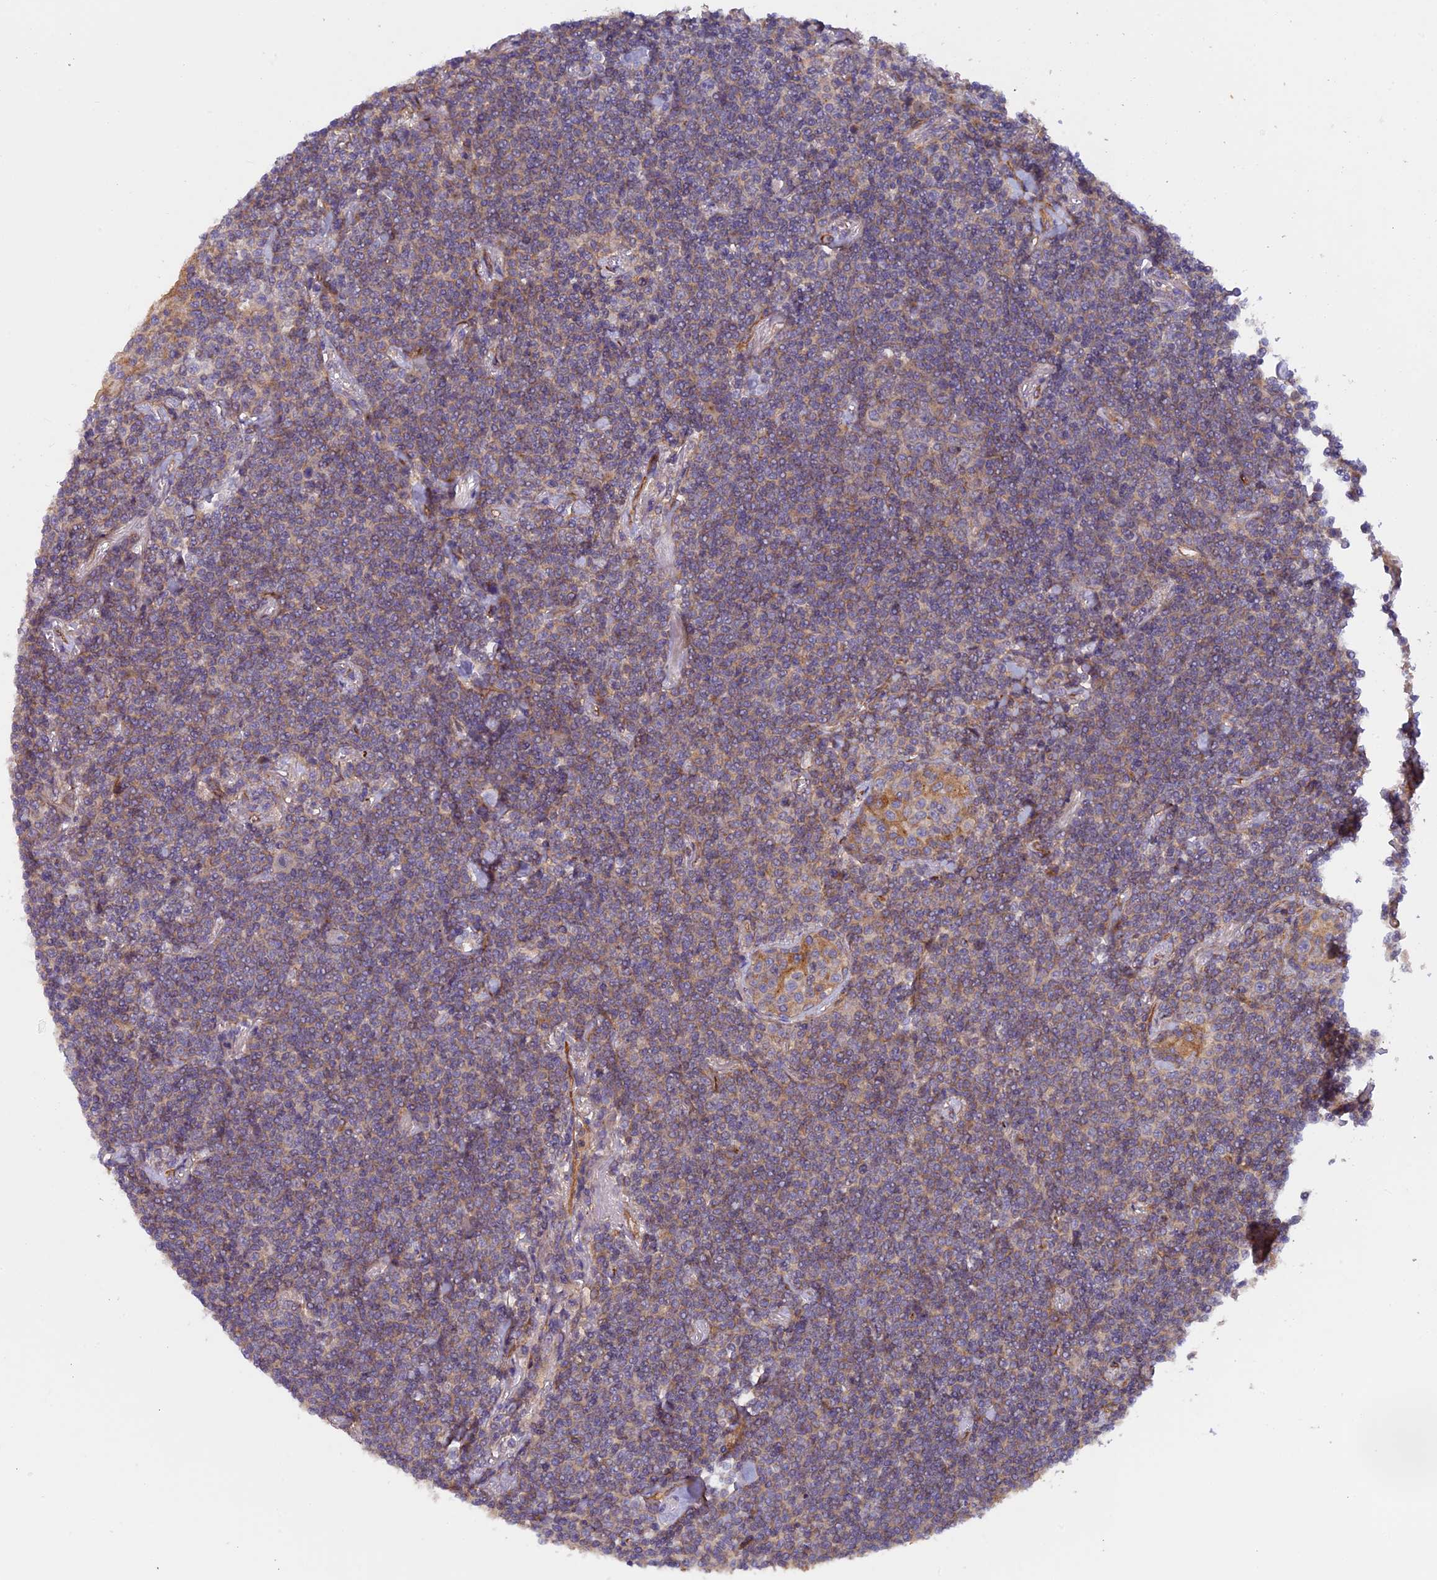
{"staining": {"intensity": "weak", "quantity": "25%-75%", "location": "cytoplasmic/membranous"}, "tissue": "lymphoma", "cell_type": "Tumor cells", "image_type": "cancer", "snomed": [{"axis": "morphology", "description": "Malignant lymphoma, non-Hodgkin's type, Low grade"}, {"axis": "topography", "description": "Lung"}], "caption": "An immunohistochemistry photomicrograph of tumor tissue is shown. Protein staining in brown highlights weak cytoplasmic/membranous positivity in low-grade malignant lymphoma, non-Hodgkin's type within tumor cells. (DAB (3,3'-diaminobenzidine) = brown stain, brightfield microscopy at high magnification).", "gene": "ADAMTS15", "patient": {"sex": "female", "age": 71}}